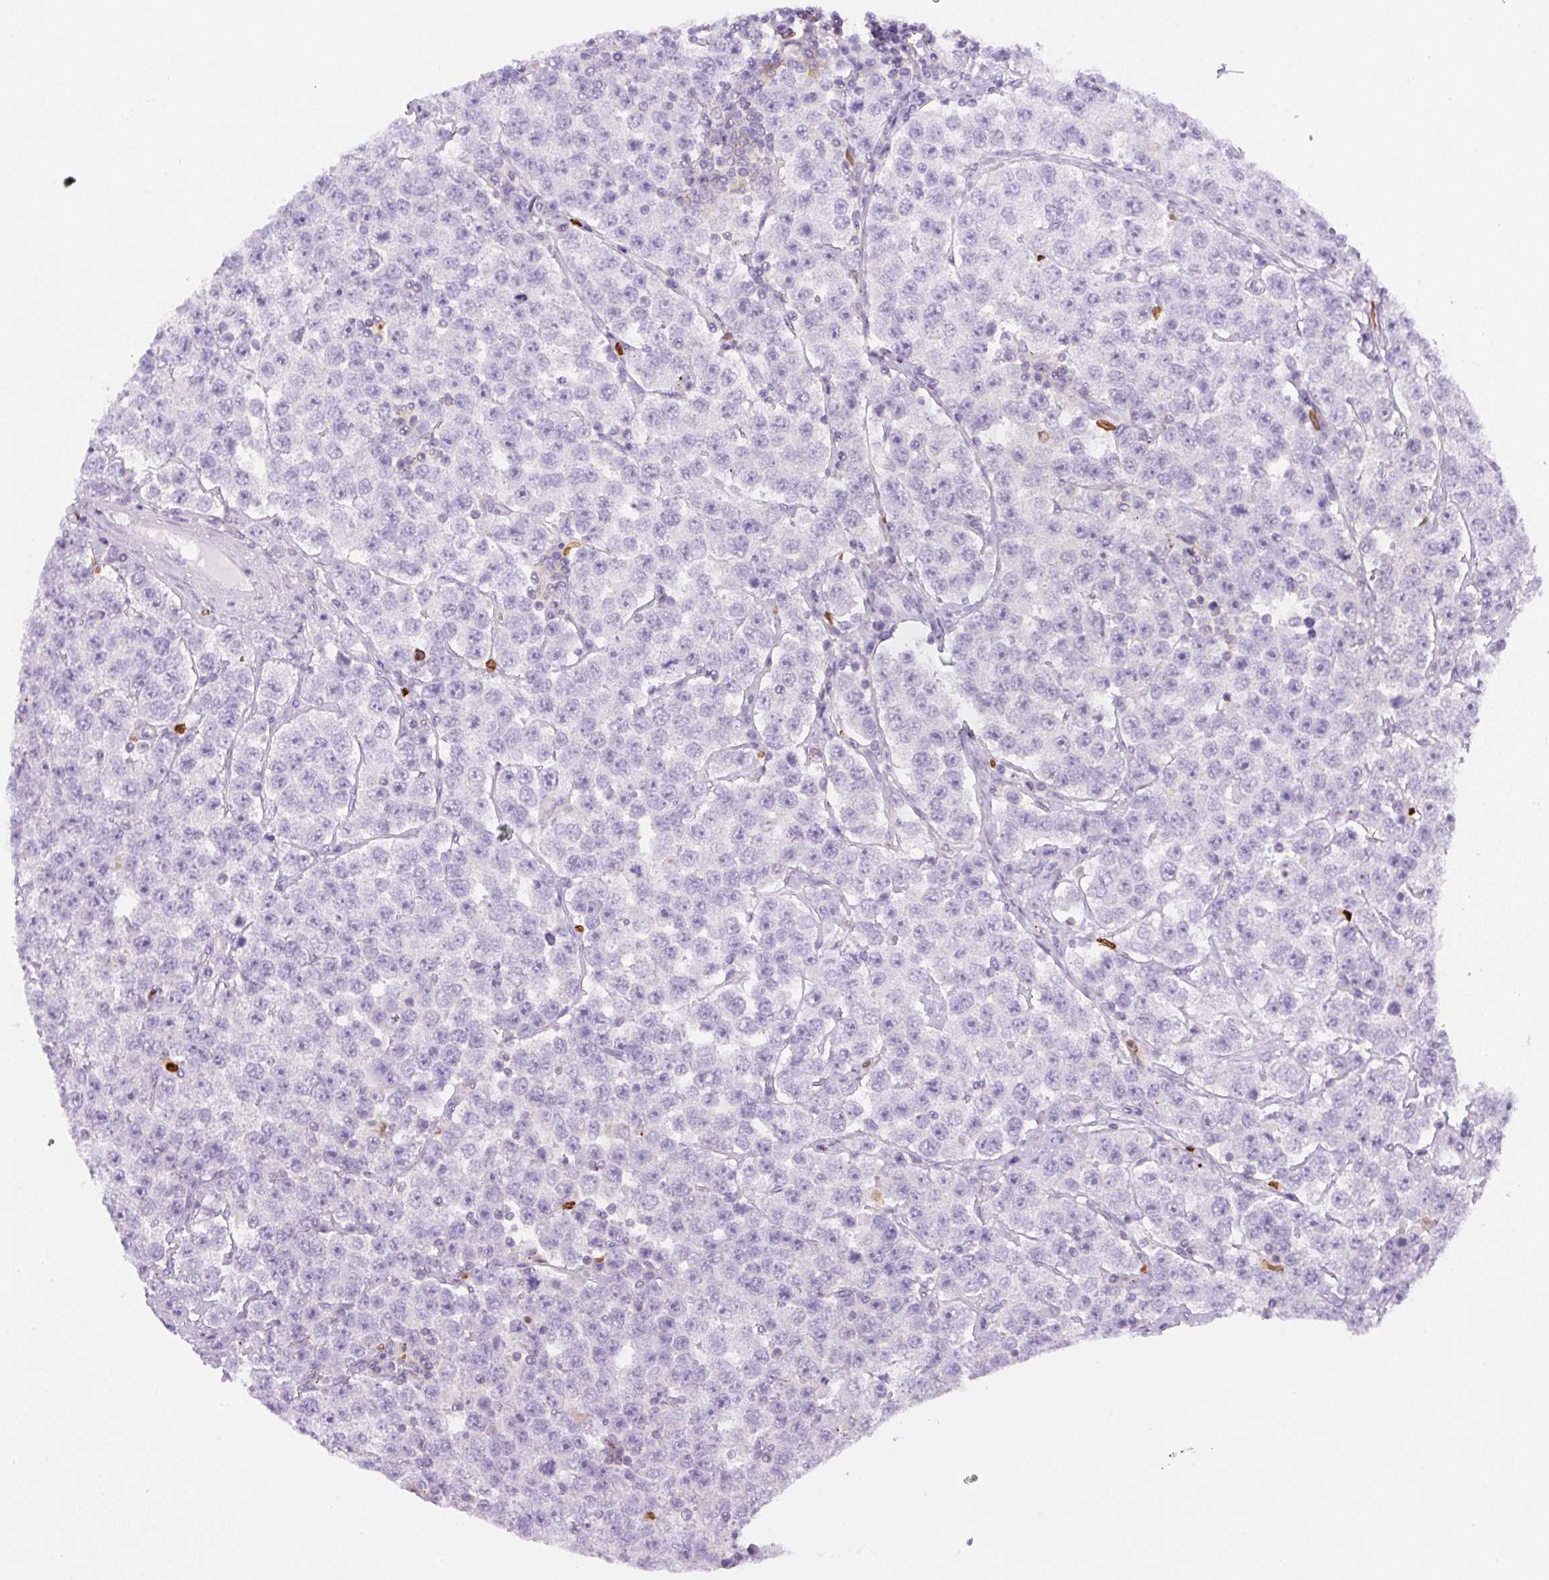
{"staining": {"intensity": "negative", "quantity": "none", "location": "none"}, "tissue": "testis cancer", "cell_type": "Tumor cells", "image_type": "cancer", "snomed": [{"axis": "morphology", "description": "Seminoma, NOS"}, {"axis": "topography", "description": "Testis"}], "caption": "Seminoma (testis) stained for a protein using immunohistochemistry demonstrates no staining tumor cells.", "gene": "PIP5KL1", "patient": {"sex": "male", "age": 28}}